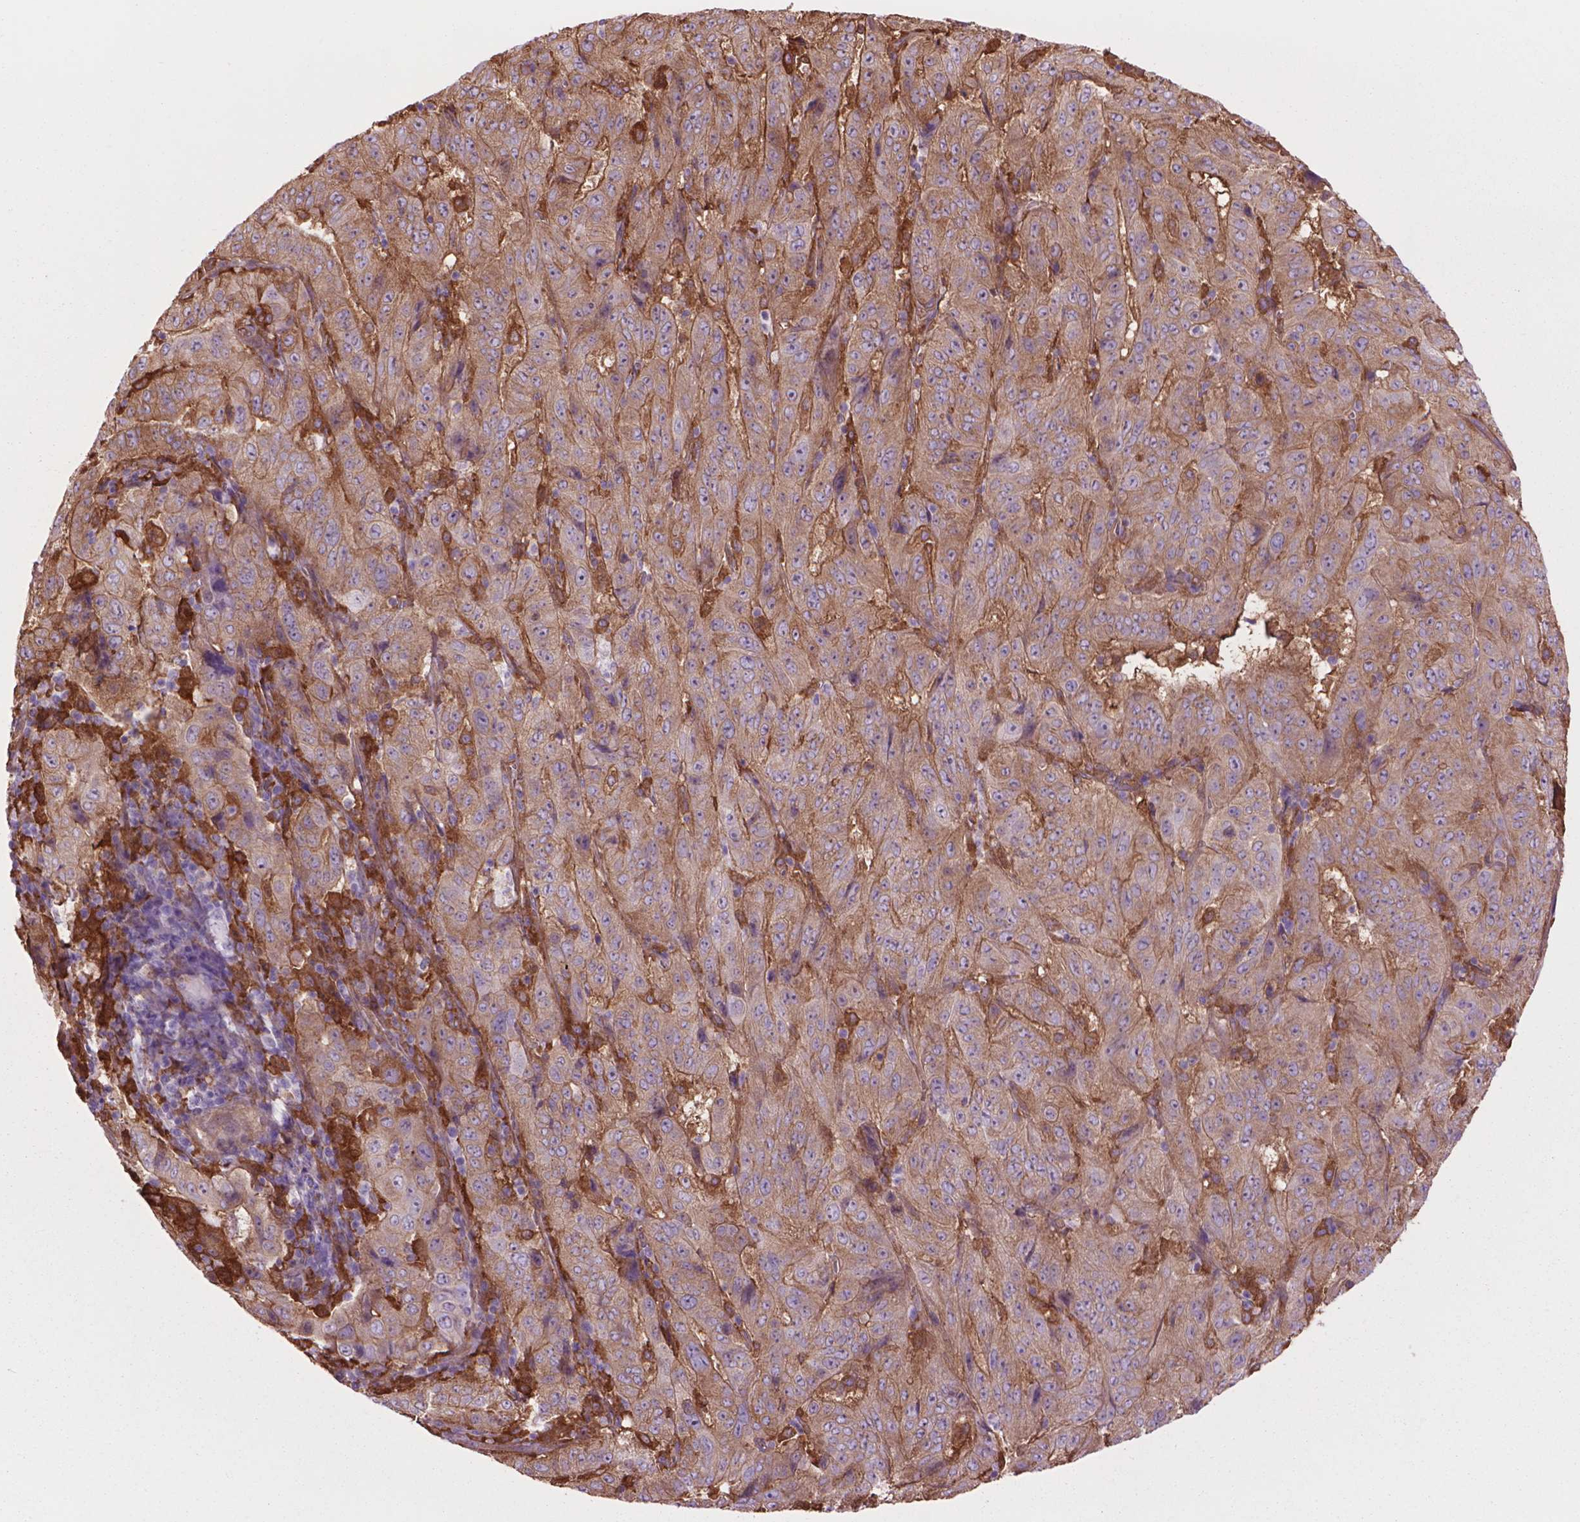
{"staining": {"intensity": "weak", "quantity": ">75%", "location": "cytoplasmic/membranous"}, "tissue": "pancreatic cancer", "cell_type": "Tumor cells", "image_type": "cancer", "snomed": [{"axis": "morphology", "description": "Adenocarcinoma, NOS"}, {"axis": "topography", "description": "Pancreas"}], "caption": "Pancreatic cancer was stained to show a protein in brown. There is low levels of weak cytoplasmic/membranous expression in about >75% of tumor cells.", "gene": "CORO1B", "patient": {"sex": "male", "age": 63}}